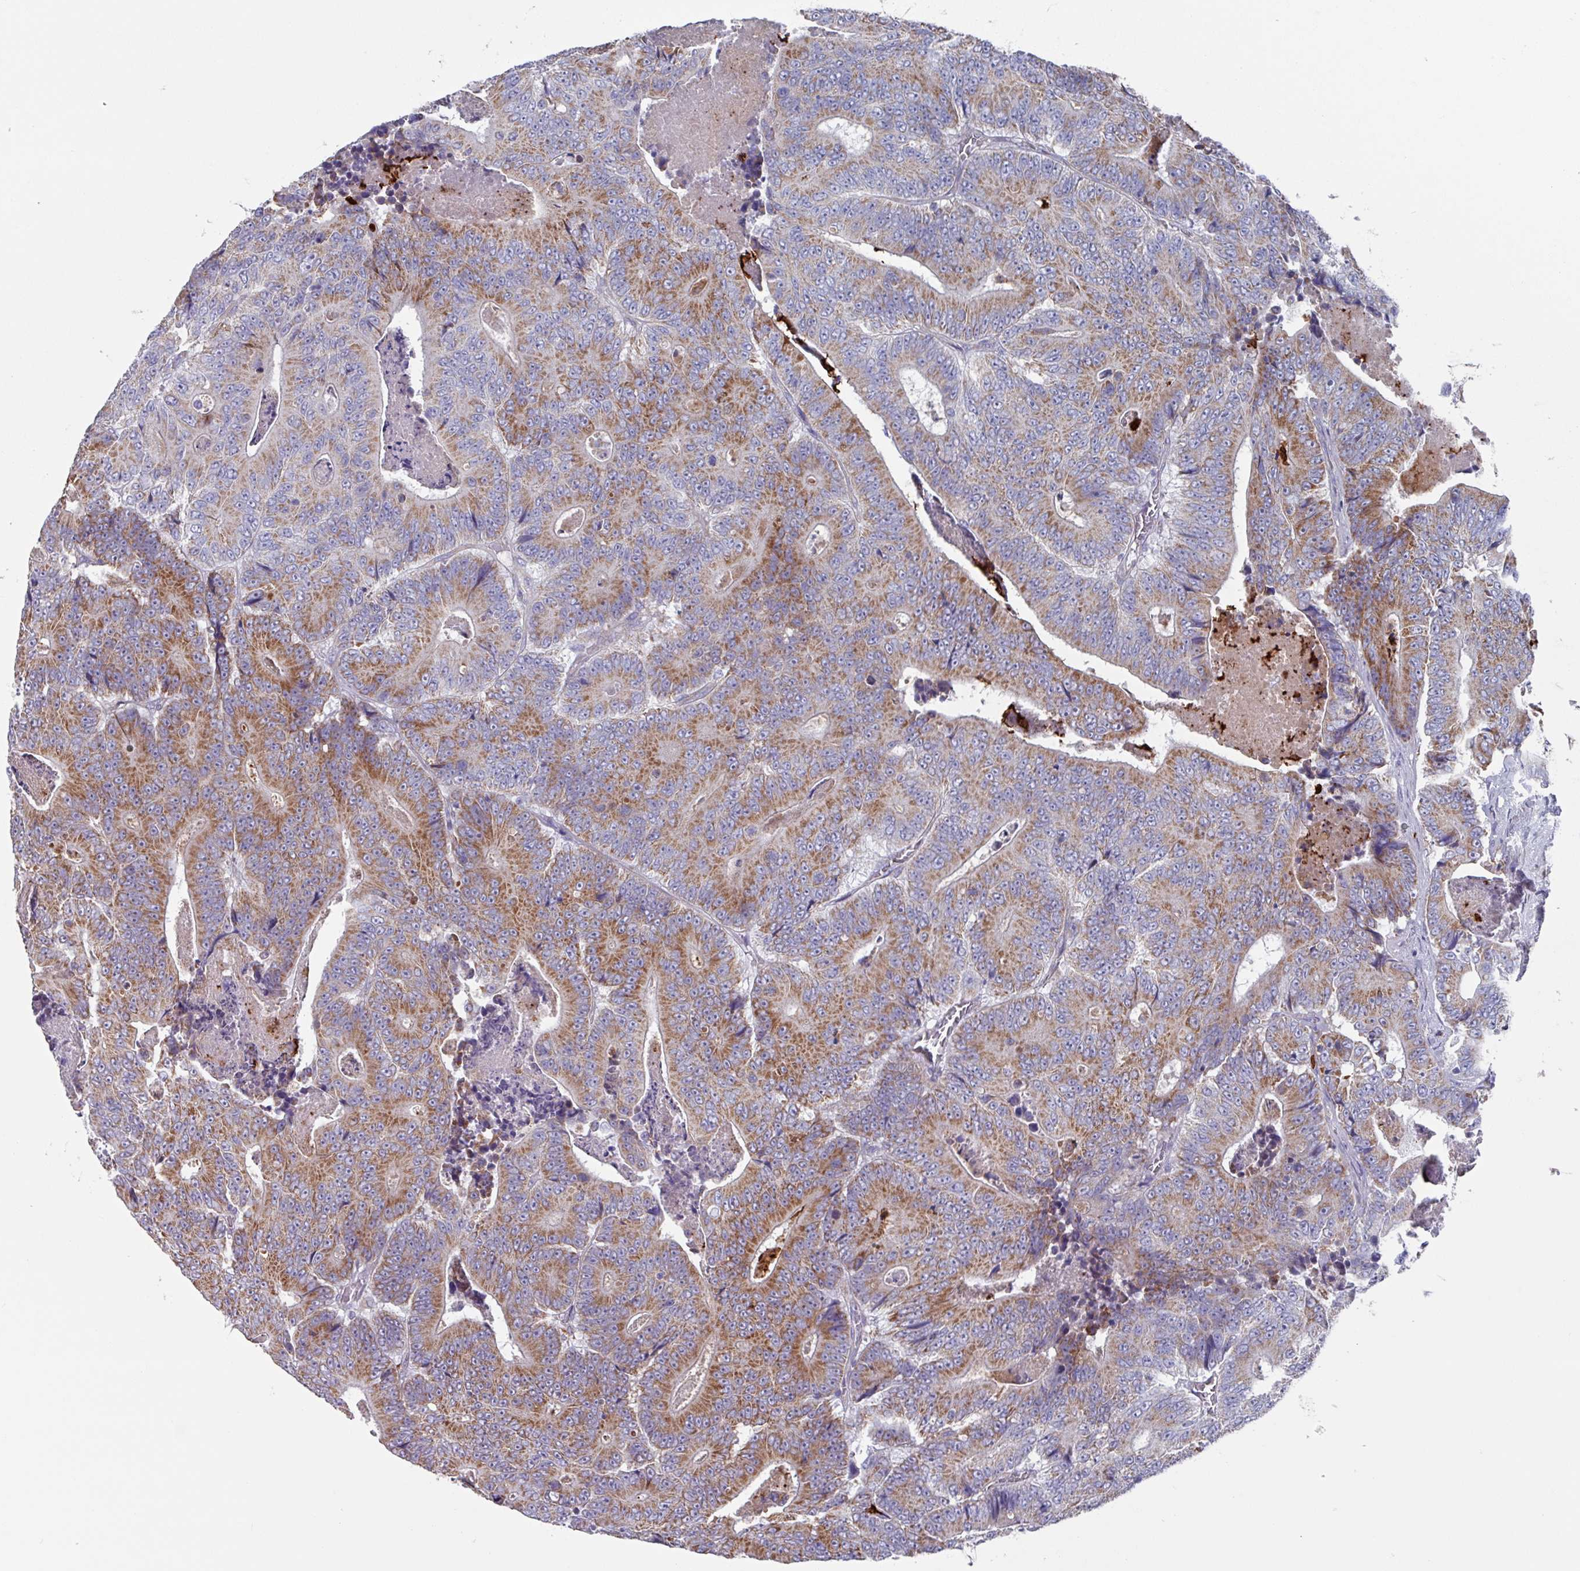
{"staining": {"intensity": "moderate", "quantity": ">75%", "location": "cytoplasmic/membranous"}, "tissue": "colorectal cancer", "cell_type": "Tumor cells", "image_type": "cancer", "snomed": [{"axis": "morphology", "description": "Adenocarcinoma, NOS"}, {"axis": "topography", "description": "Colon"}], "caption": "Immunohistochemistry image of human colorectal cancer (adenocarcinoma) stained for a protein (brown), which demonstrates medium levels of moderate cytoplasmic/membranous staining in about >75% of tumor cells.", "gene": "UQCC2", "patient": {"sex": "male", "age": 83}}